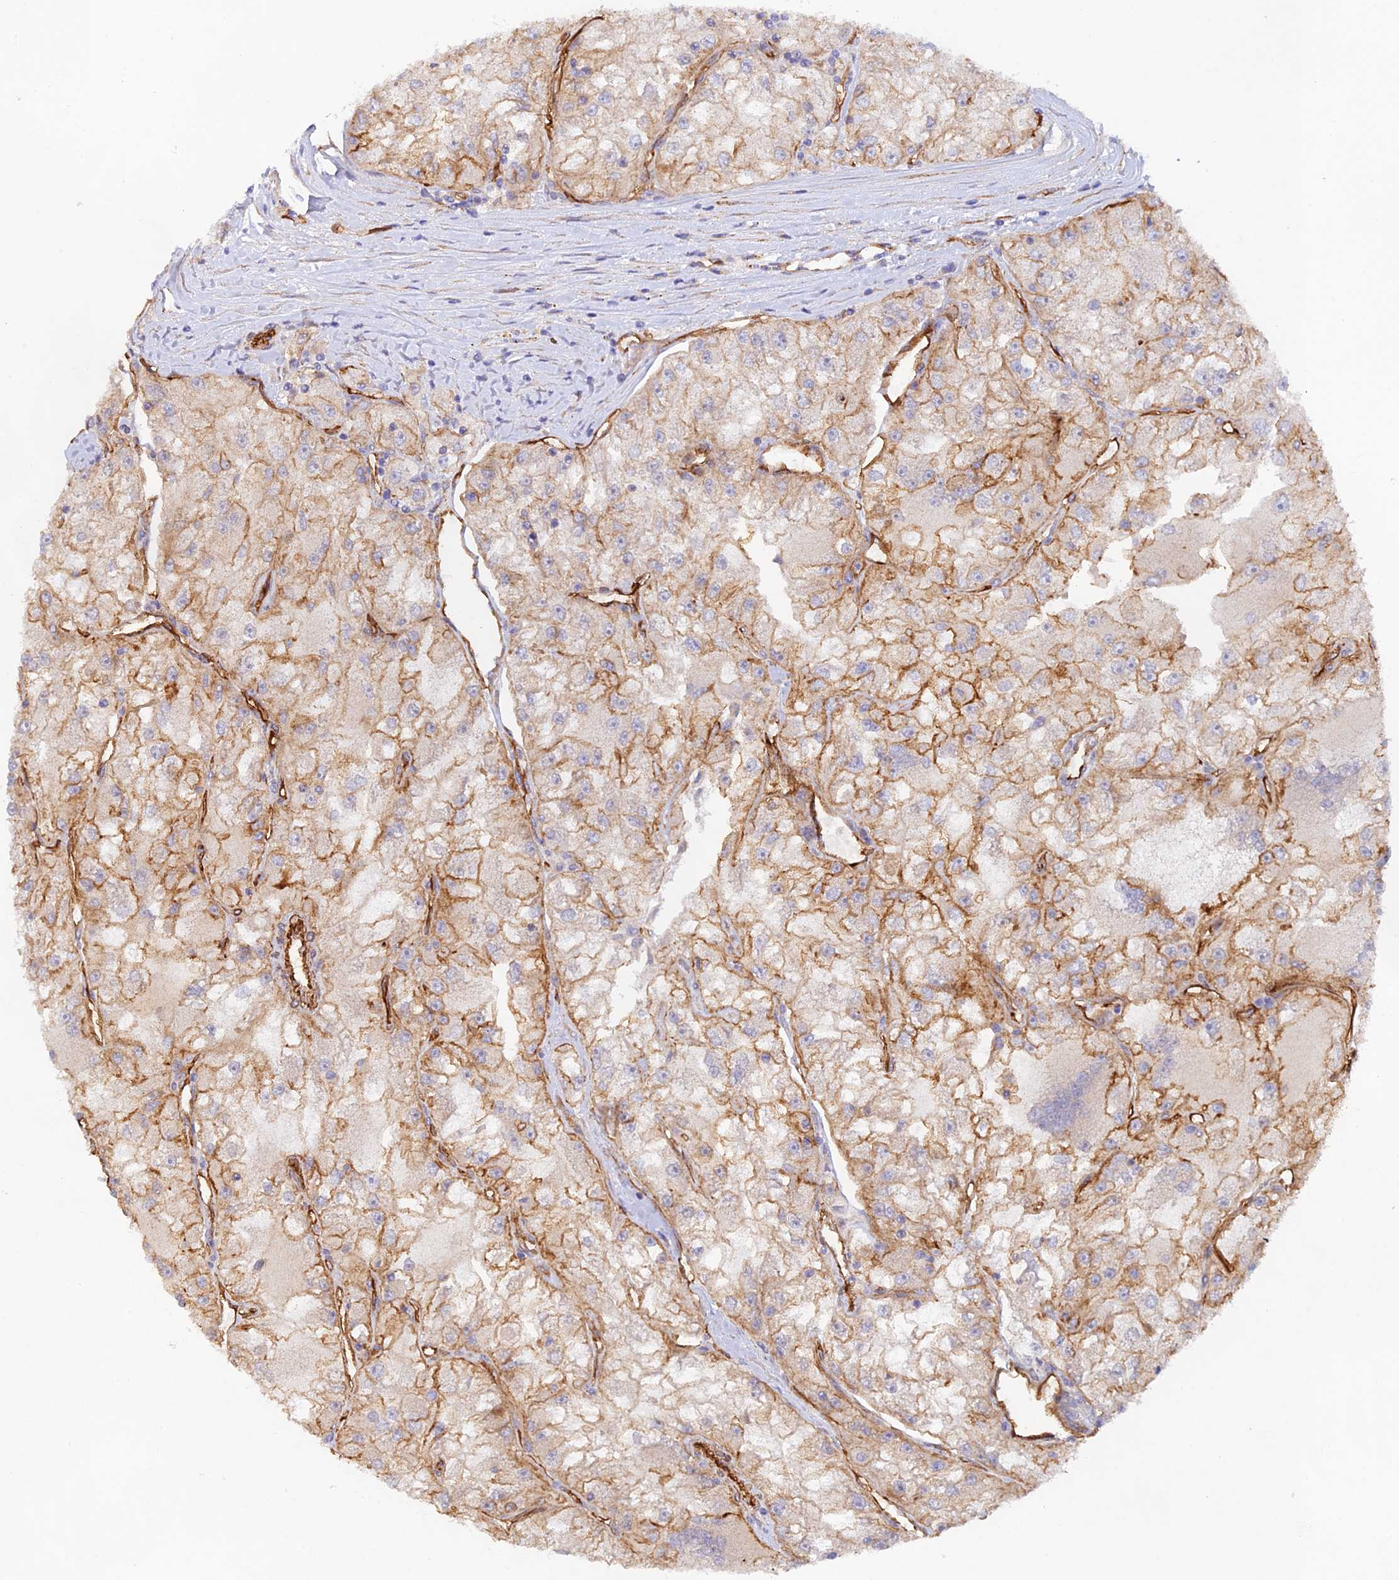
{"staining": {"intensity": "moderate", "quantity": ">75%", "location": "cytoplasmic/membranous"}, "tissue": "renal cancer", "cell_type": "Tumor cells", "image_type": "cancer", "snomed": [{"axis": "morphology", "description": "Adenocarcinoma, NOS"}, {"axis": "topography", "description": "Kidney"}], "caption": "Moderate cytoplasmic/membranous positivity for a protein is present in approximately >75% of tumor cells of renal adenocarcinoma using IHC.", "gene": "MYO9A", "patient": {"sex": "female", "age": 72}}